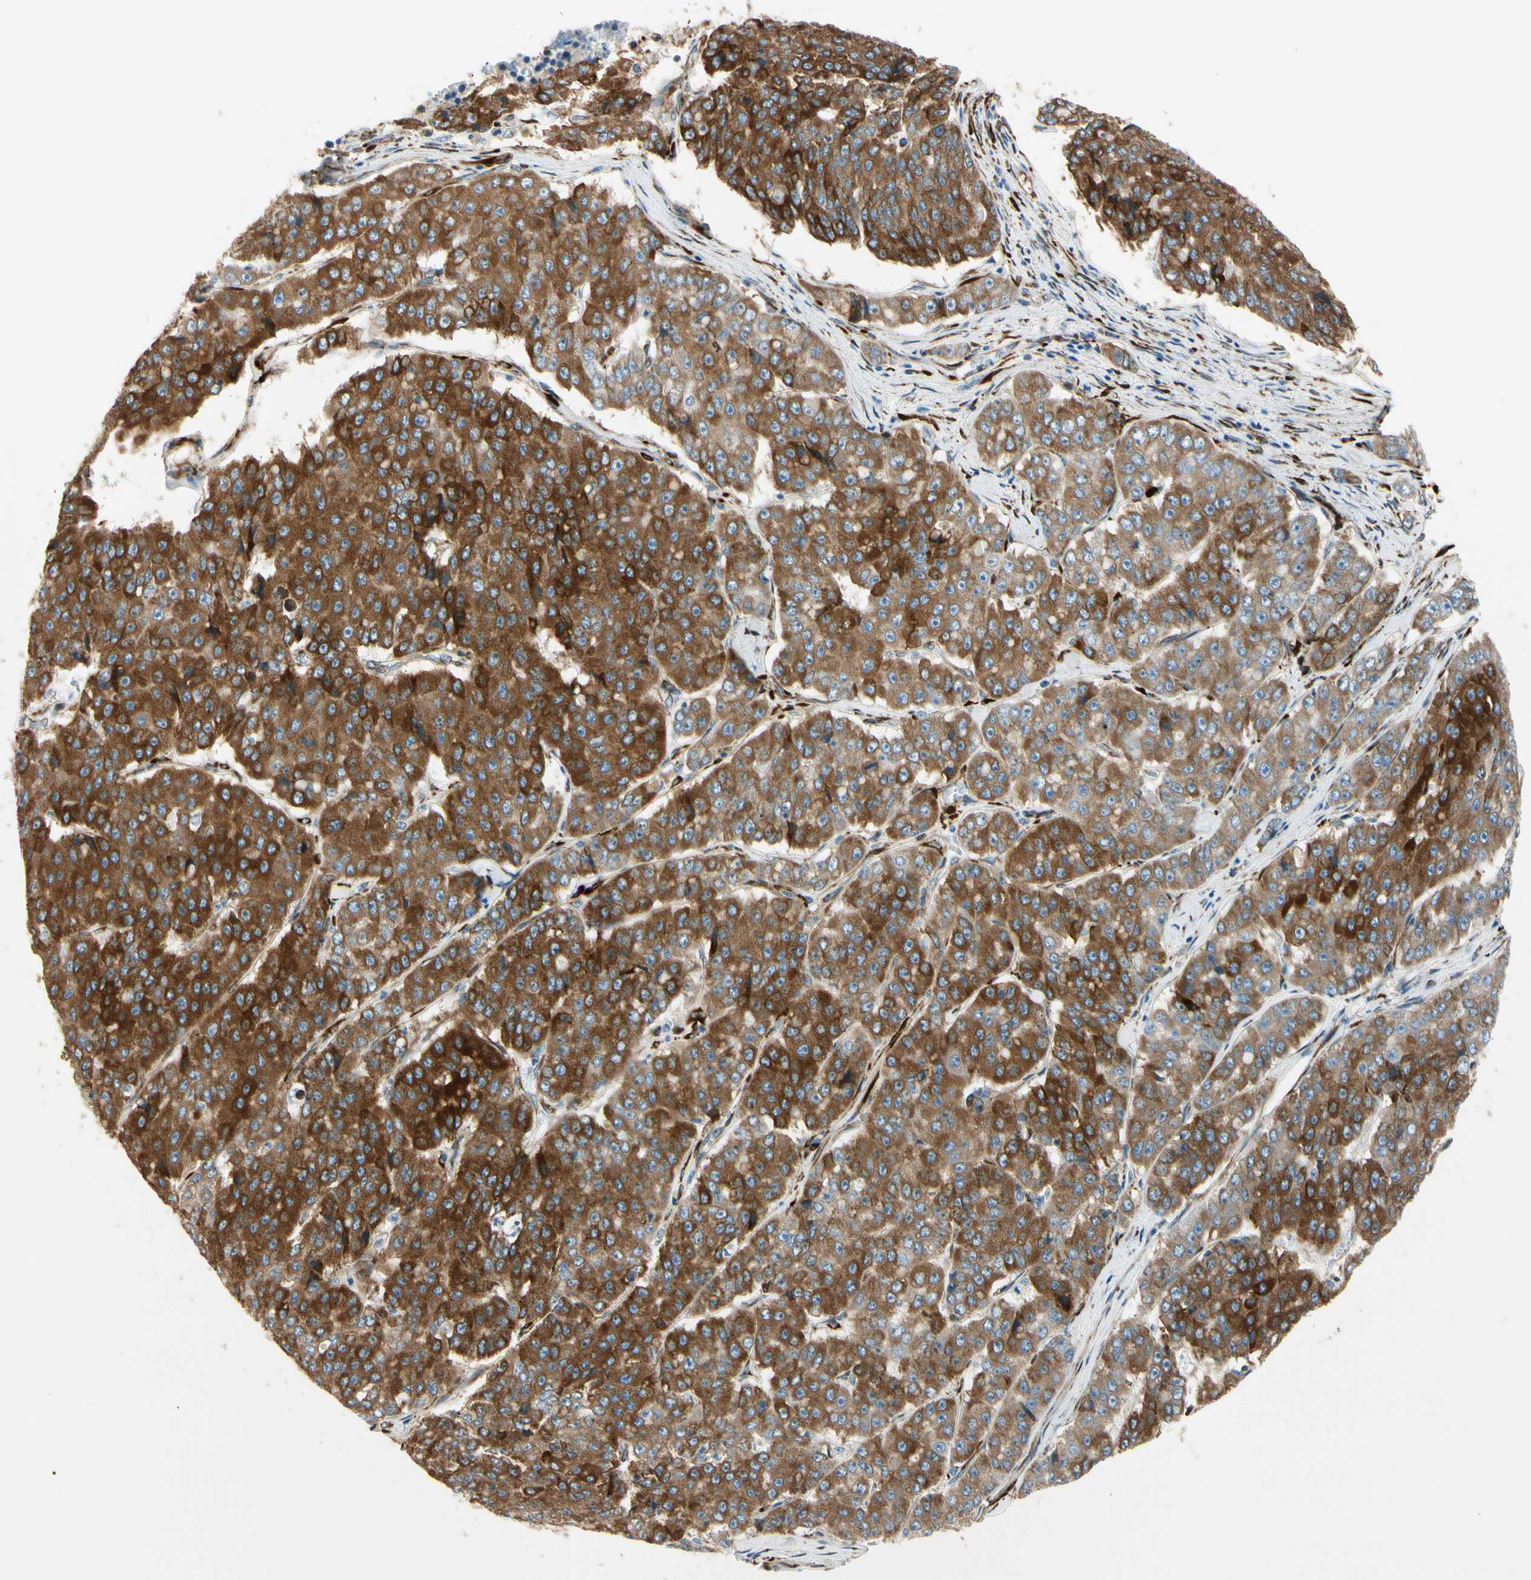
{"staining": {"intensity": "strong", "quantity": ">75%", "location": "cytoplasmic/membranous"}, "tissue": "pancreatic cancer", "cell_type": "Tumor cells", "image_type": "cancer", "snomed": [{"axis": "morphology", "description": "Adenocarcinoma, NOS"}, {"axis": "topography", "description": "Pancreas"}], "caption": "This is an image of immunohistochemistry staining of pancreatic cancer, which shows strong staining in the cytoplasmic/membranous of tumor cells.", "gene": "FKBP7", "patient": {"sex": "male", "age": 50}}